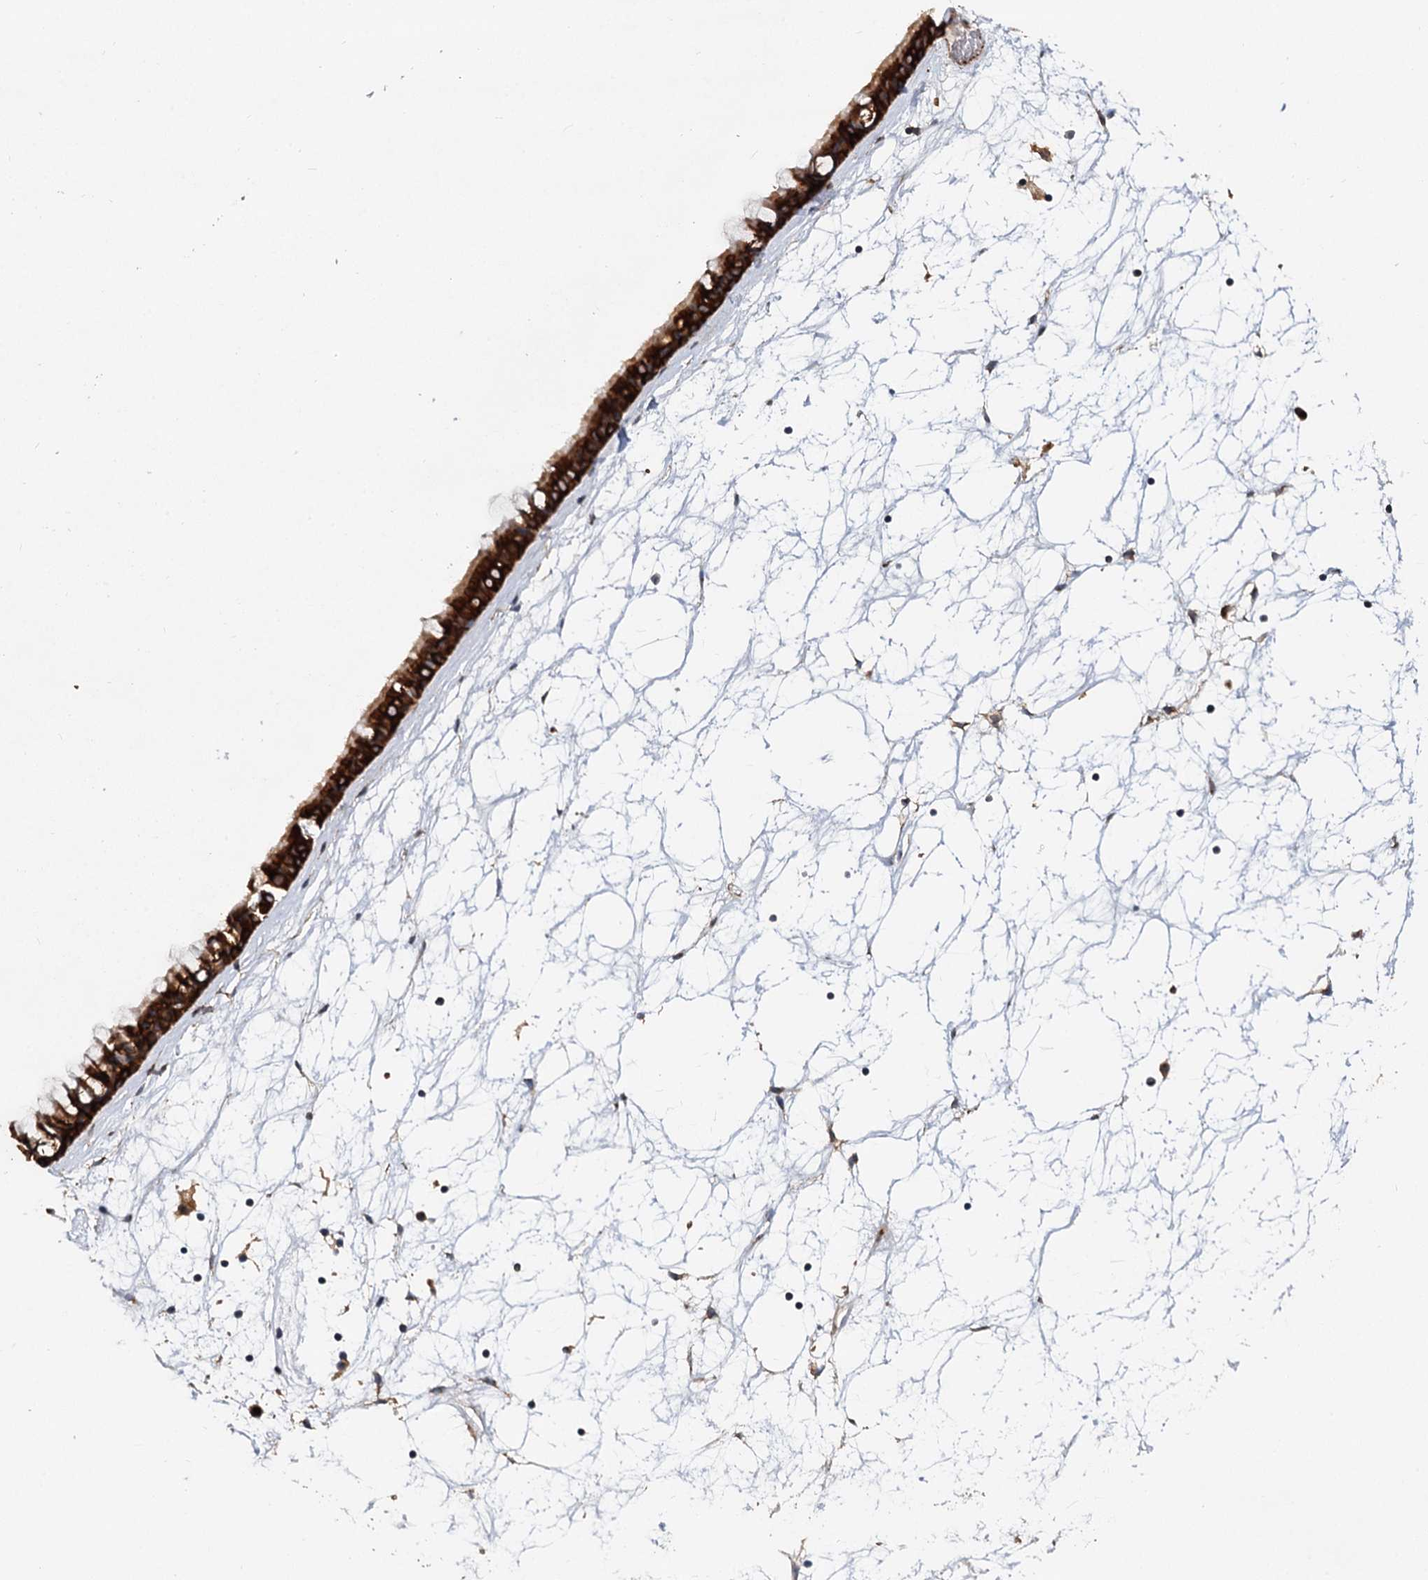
{"staining": {"intensity": "strong", "quantity": ">75%", "location": "cytoplasmic/membranous"}, "tissue": "nasopharynx", "cell_type": "Respiratory epithelial cells", "image_type": "normal", "snomed": [{"axis": "morphology", "description": "Normal tissue, NOS"}, {"axis": "topography", "description": "Nasopharynx"}], "caption": "Immunohistochemical staining of benign nasopharynx shows high levels of strong cytoplasmic/membranous staining in approximately >75% of respiratory epithelial cells. The staining was performed using DAB, with brown indicating positive protein expression. Nuclei are stained blue with hematoxylin.", "gene": "LRRK2", "patient": {"sex": "male", "age": 64}}